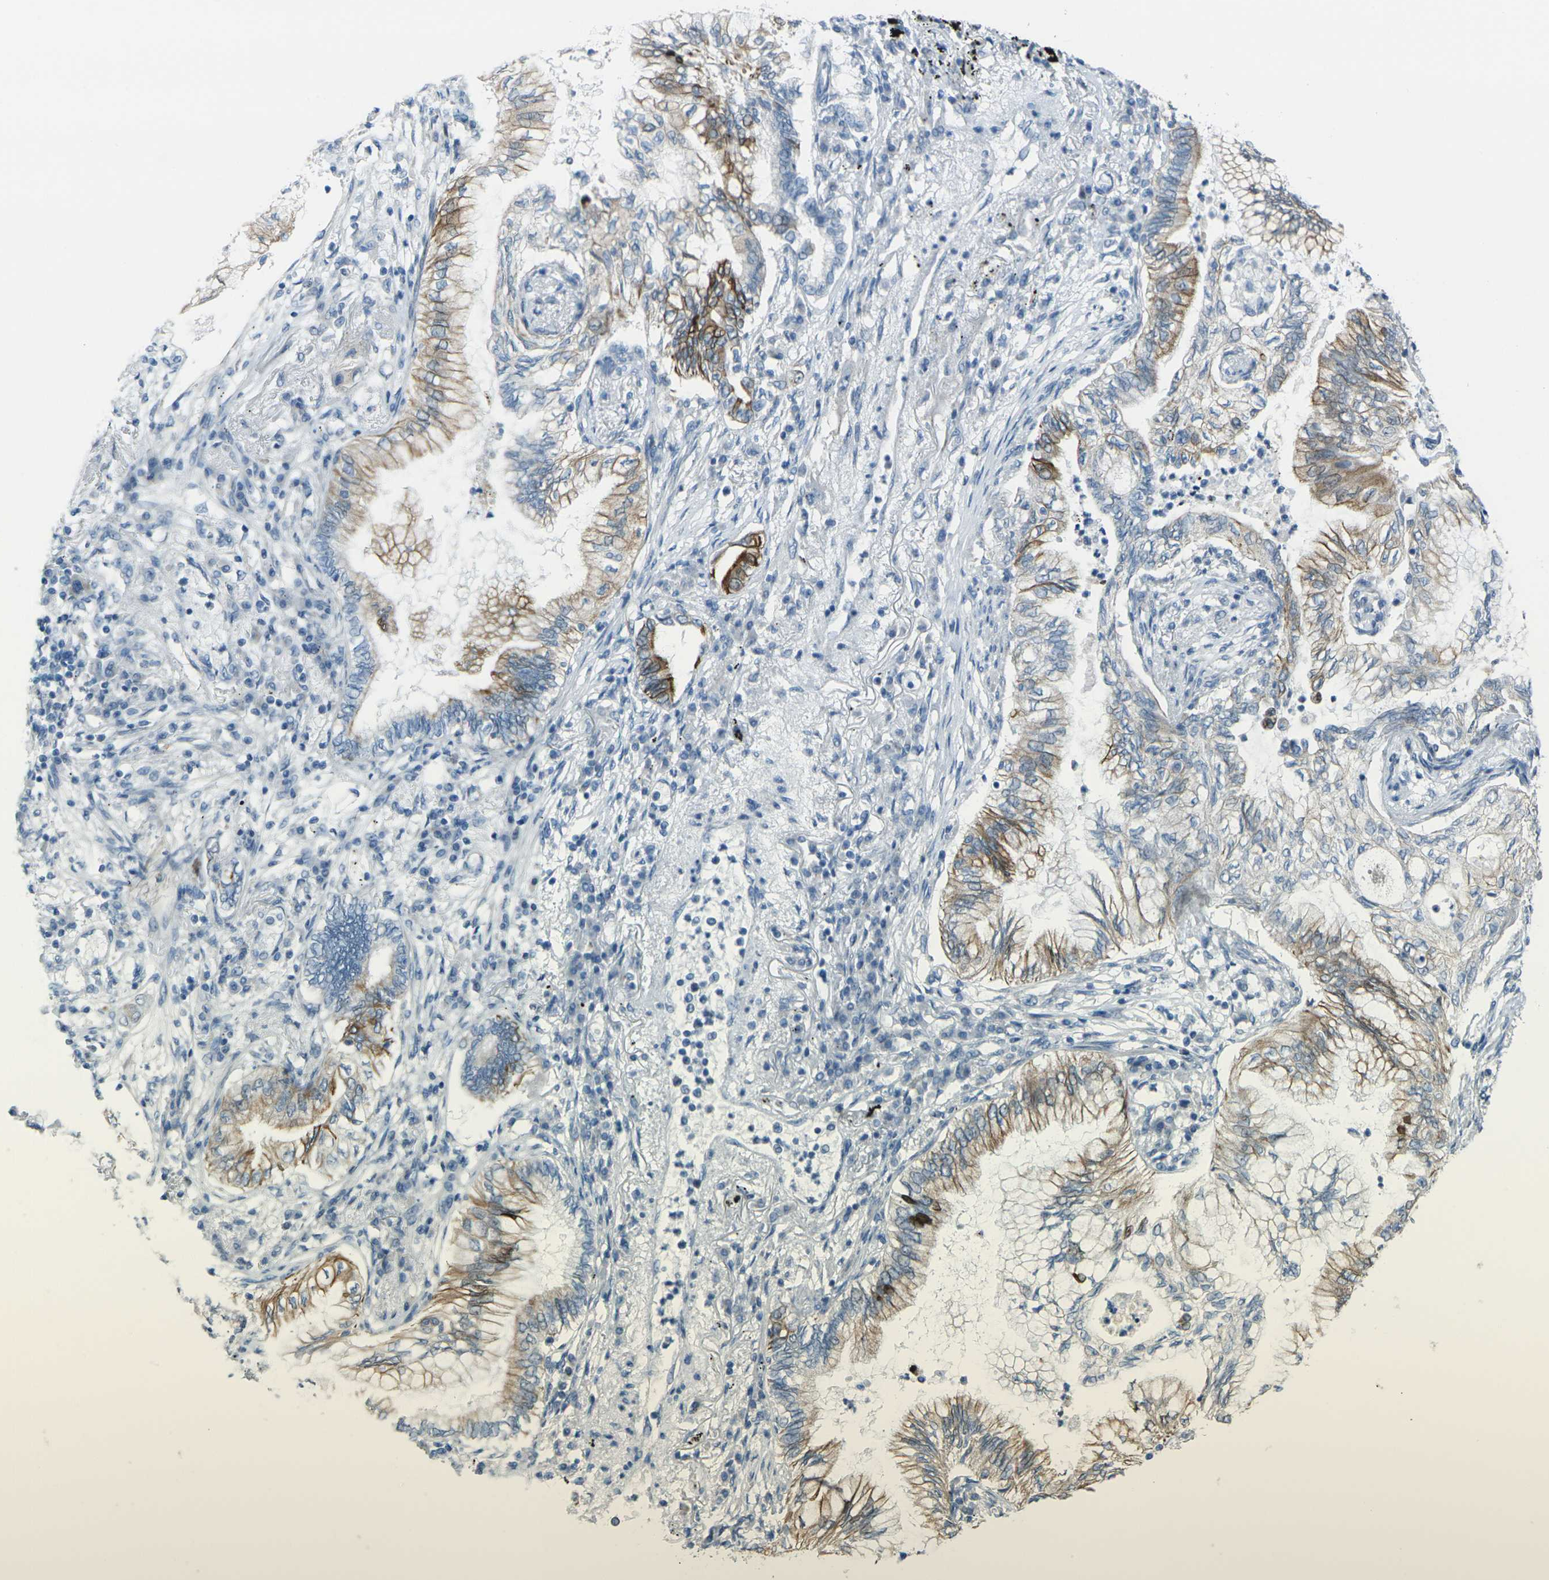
{"staining": {"intensity": "moderate", "quantity": ">75%", "location": "cytoplasmic/membranous"}, "tissue": "lung cancer", "cell_type": "Tumor cells", "image_type": "cancer", "snomed": [{"axis": "morphology", "description": "Normal tissue, NOS"}, {"axis": "morphology", "description": "Adenocarcinoma, NOS"}, {"axis": "topography", "description": "Bronchus"}, {"axis": "topography", "description": "Lung"}], "caption": "Protein staining of lung cancer (adenocarcinoma) tissue reveals moderate cytoplasmic/membranous expression in about >75% of tumor cells.", "gene": "ANKRD46", "patient": {"sex": "female", "age": 70}}